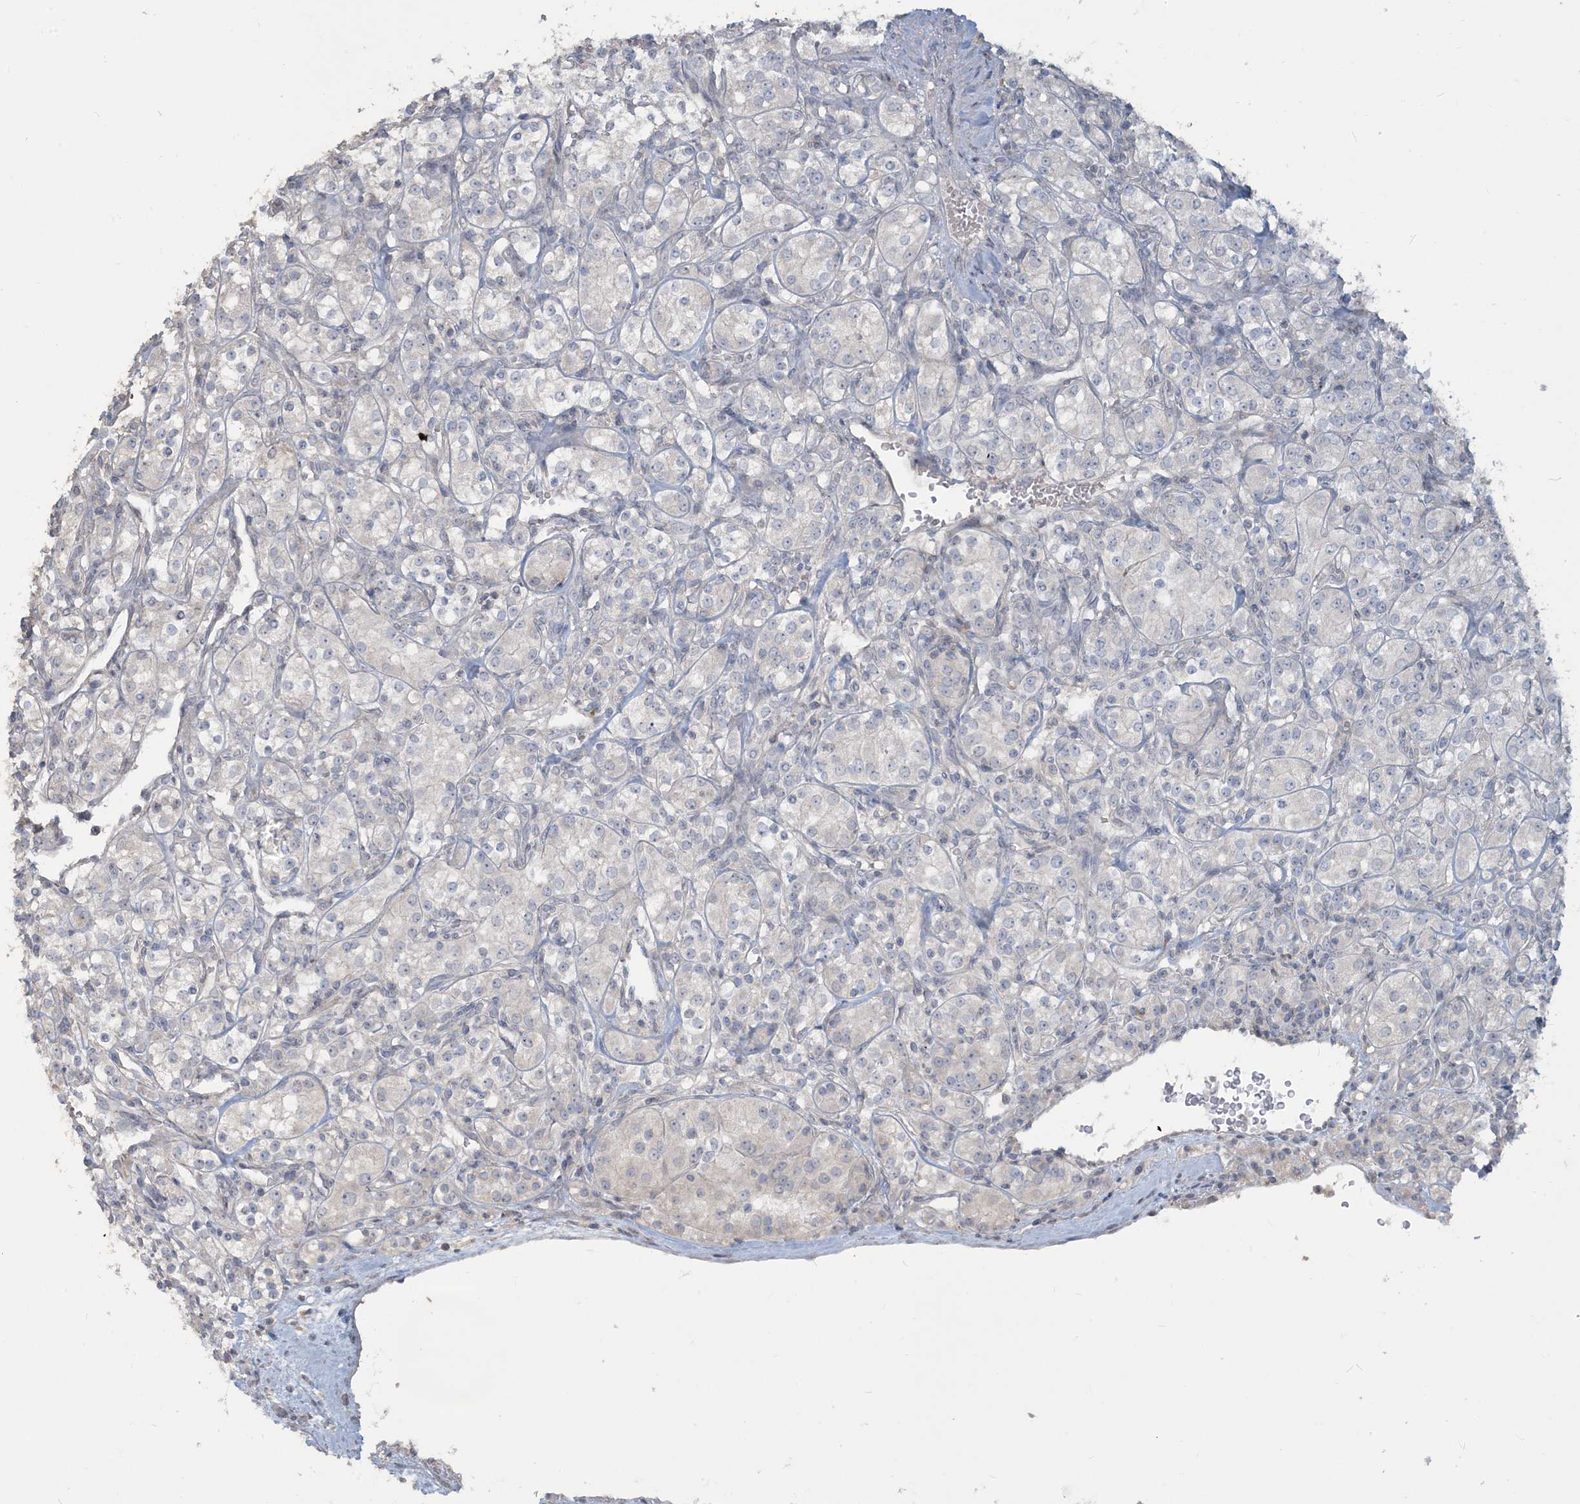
{"staining": {"intensity": "negative", "quantity": "none", "location": "none"}, "tissue": "renal cancer", "cell_type": "Tumor cells", "image_type": "cancer", "snomed": [{"axis": "morphology", "description": "Adenocarcinoma, NOS"}, {"axis": "topography", "description": "Kidney"}], "caption": "Histopathology image shows no protein staining in tumor cells of renal cancer tissue.", "gene": "NPHS2", "patient": {"sex": "male", "age": 77}}